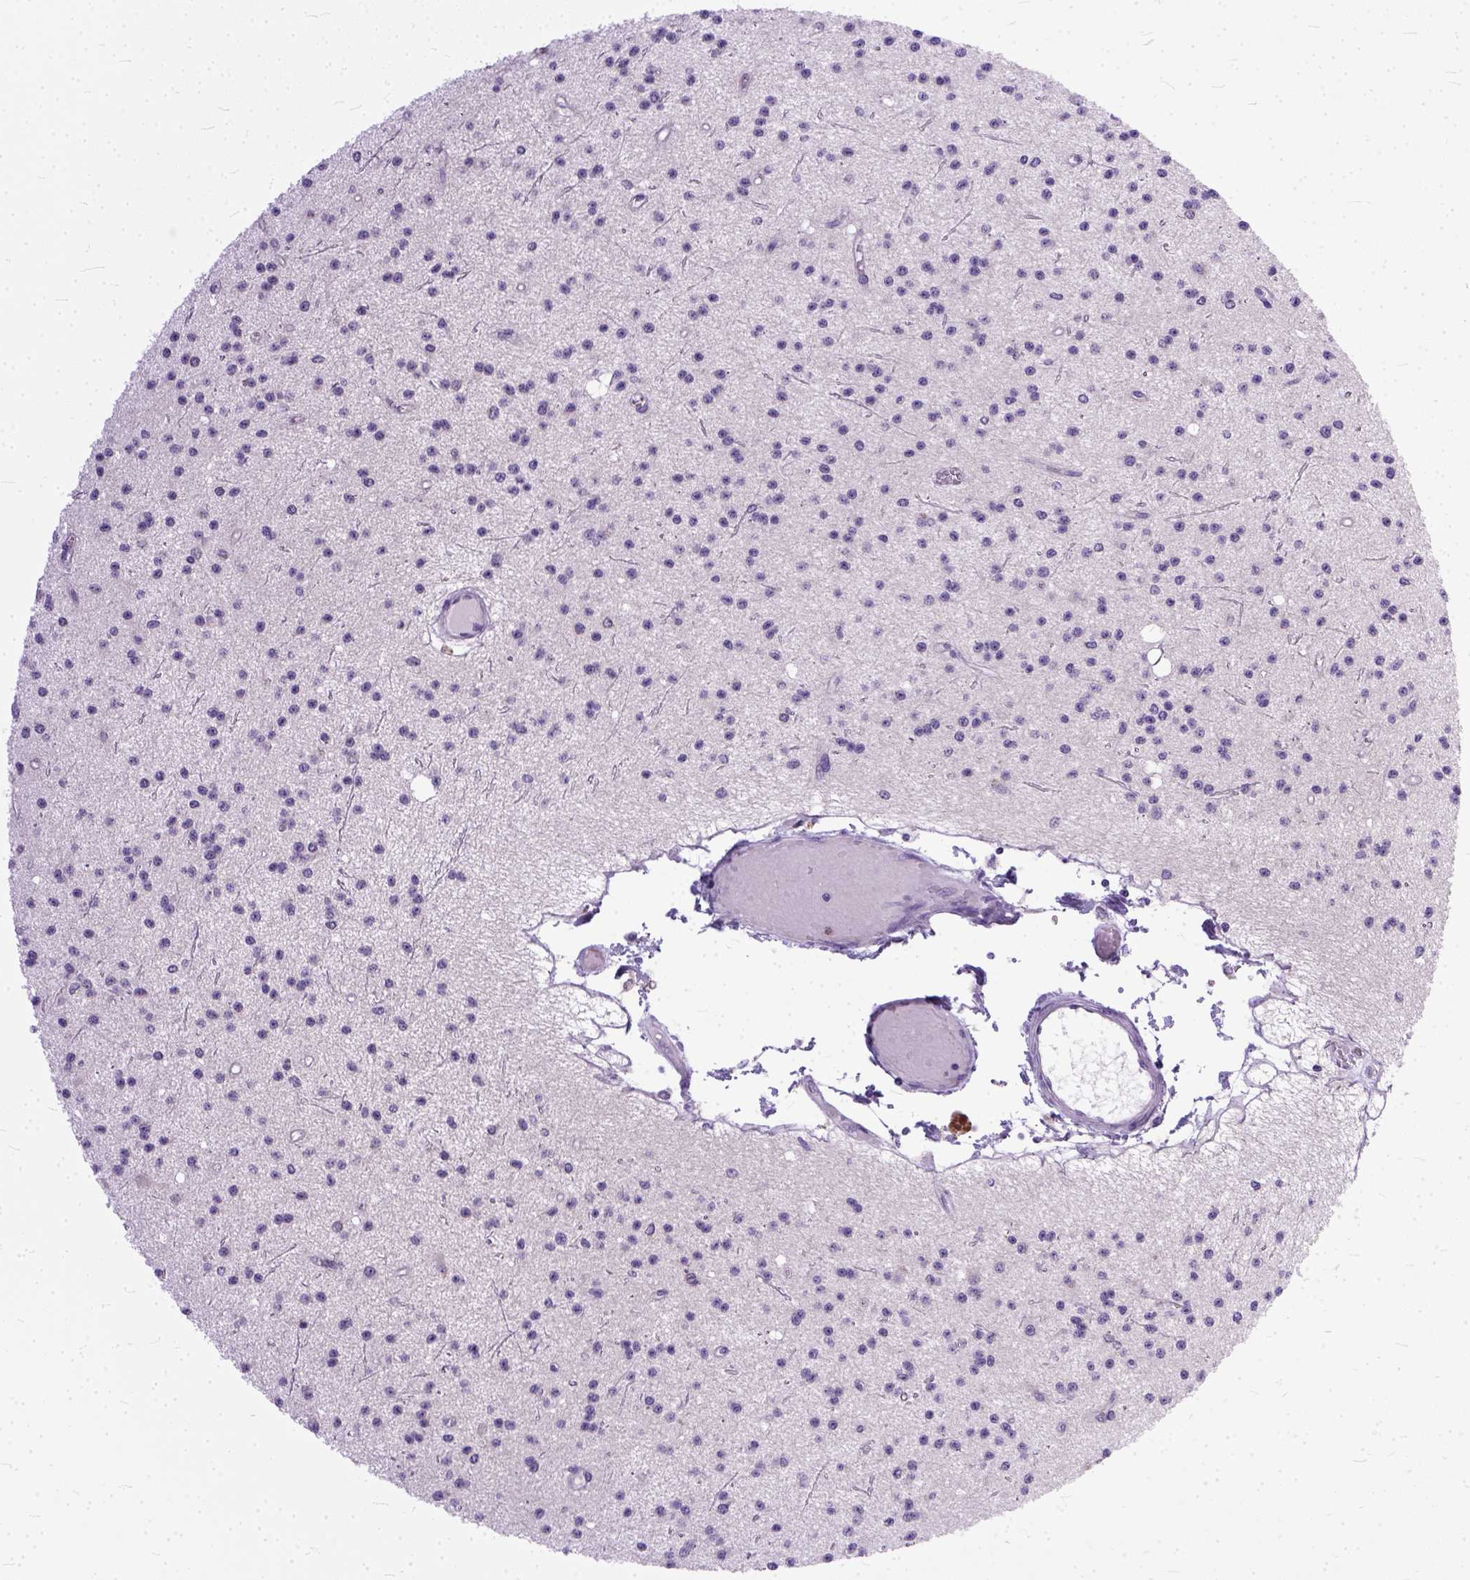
{"staining": {"intensity": "negative", "quantity": "none", "location": "none"}, "tissue": "glioma", "cell_type": "Tumor cells", "image_type": "cancer", "snomed": [{"axis": "morphology", "description": "Glioma, malignant, Low grade"}, {"axis": "topography", "description": "Brain"}], "caption": "Immunohistochemistry image of neoplastic tissue: human malignant low-grade glioma stained with DAB (3,3'-diaminobenzidine) exhibits no significant protein positivity in tumor cells.", "gene": "TCEAL7", "patient": {"sex": "male", "age": 27}}